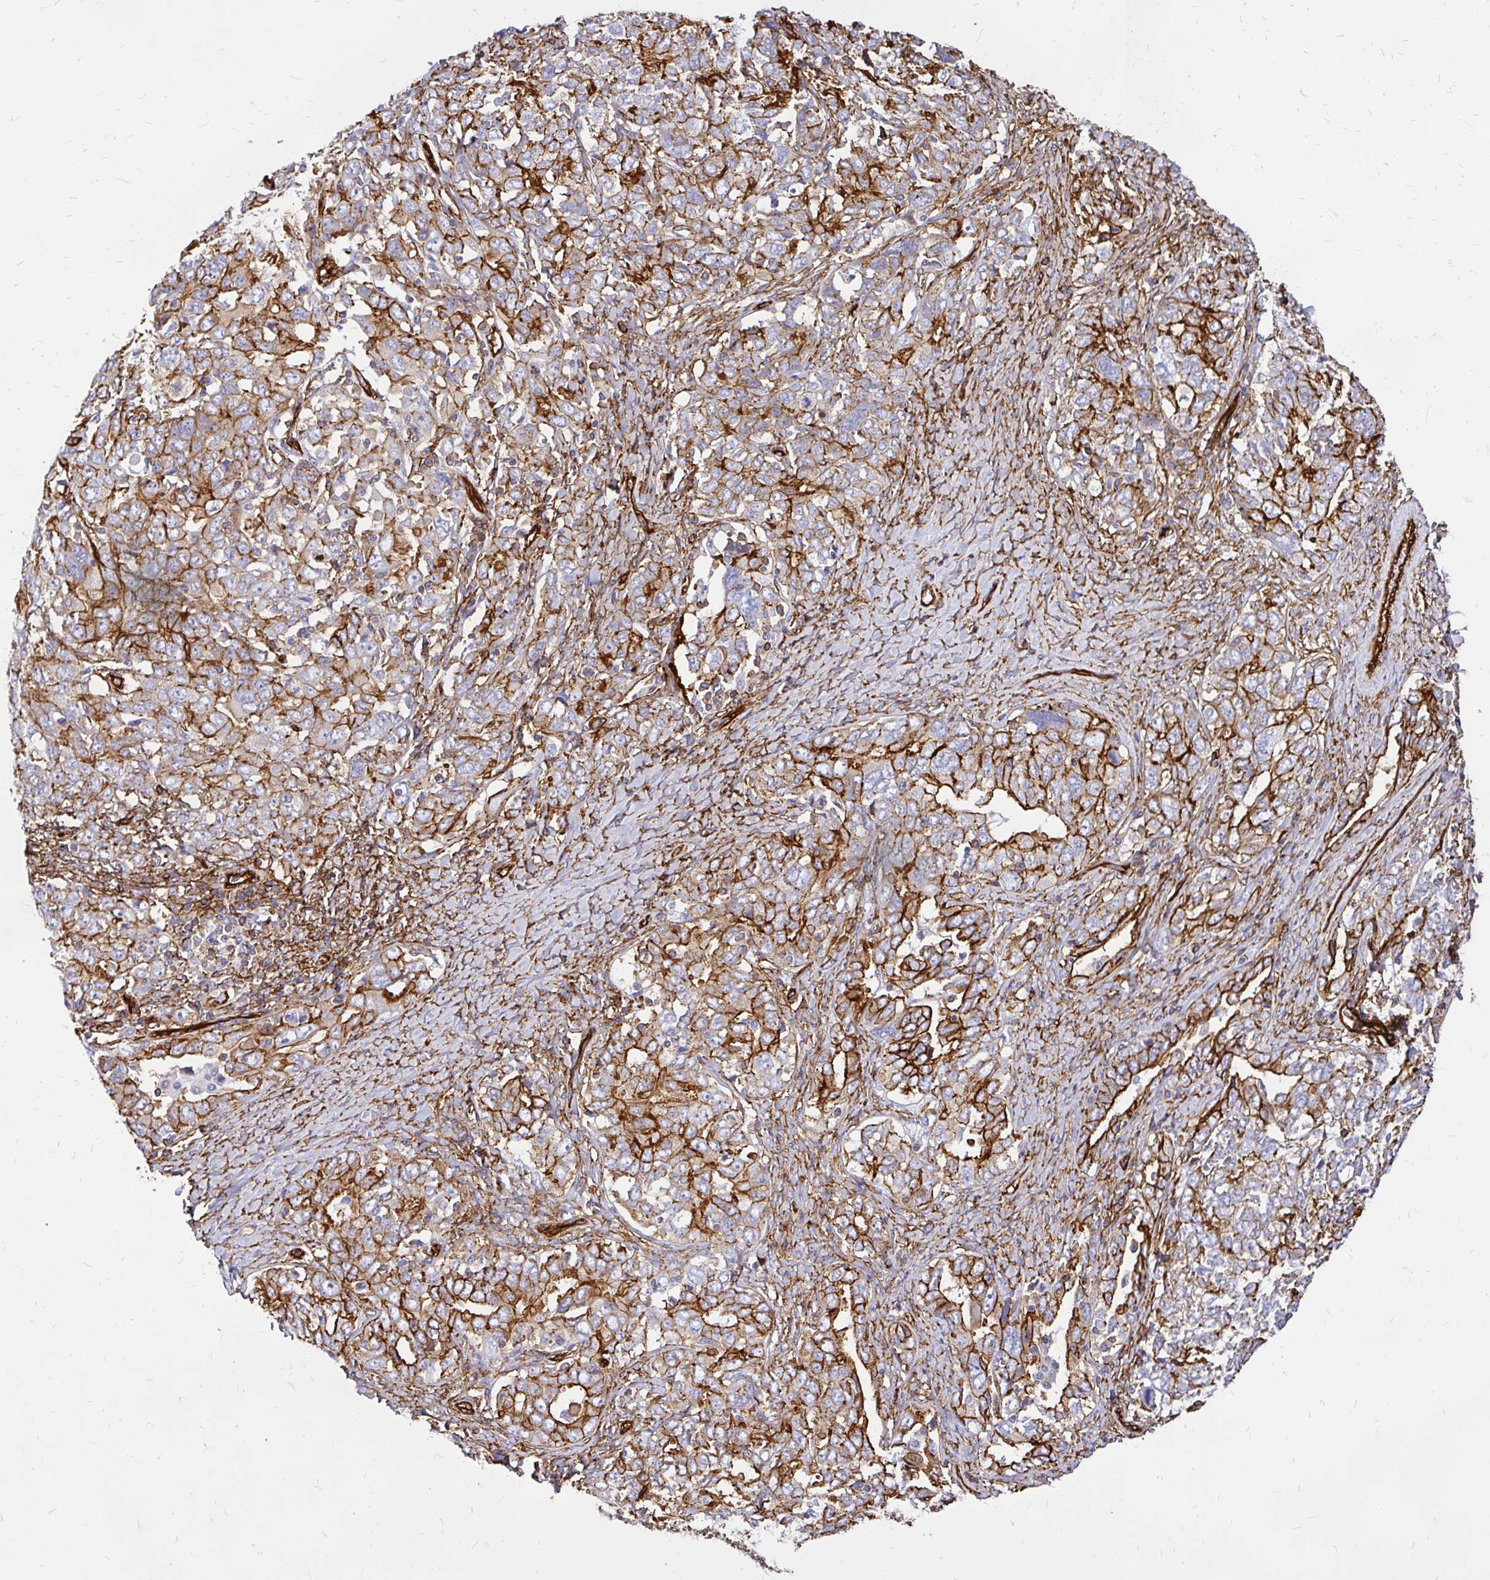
{"staining": {"intensity": "moderate", "quantity": "25%-75%", "location": "cytoplasmic/membranous"}, "tissue": "ovarian cancer", "cell_type": "Tumor cells", "image_type": "cancer", "snomed": [{"axis": "morphology", "description": "Carcinoma, endometroid"}, {"axis": "topography", "description": "Ovary"}], "caption": "Protein staining demonstrates moderate cytoplasmic/membranous expression in approximately 25%-75% of tumor cells in ovarian cancer (endometroid carcinoma). (DAB (3,3'-diaminobenzidine) IHC with brightfield microscopy, high magnification).", "gene": "MAP1LC3B", "patient": {"sex": "female", "age": 62}}